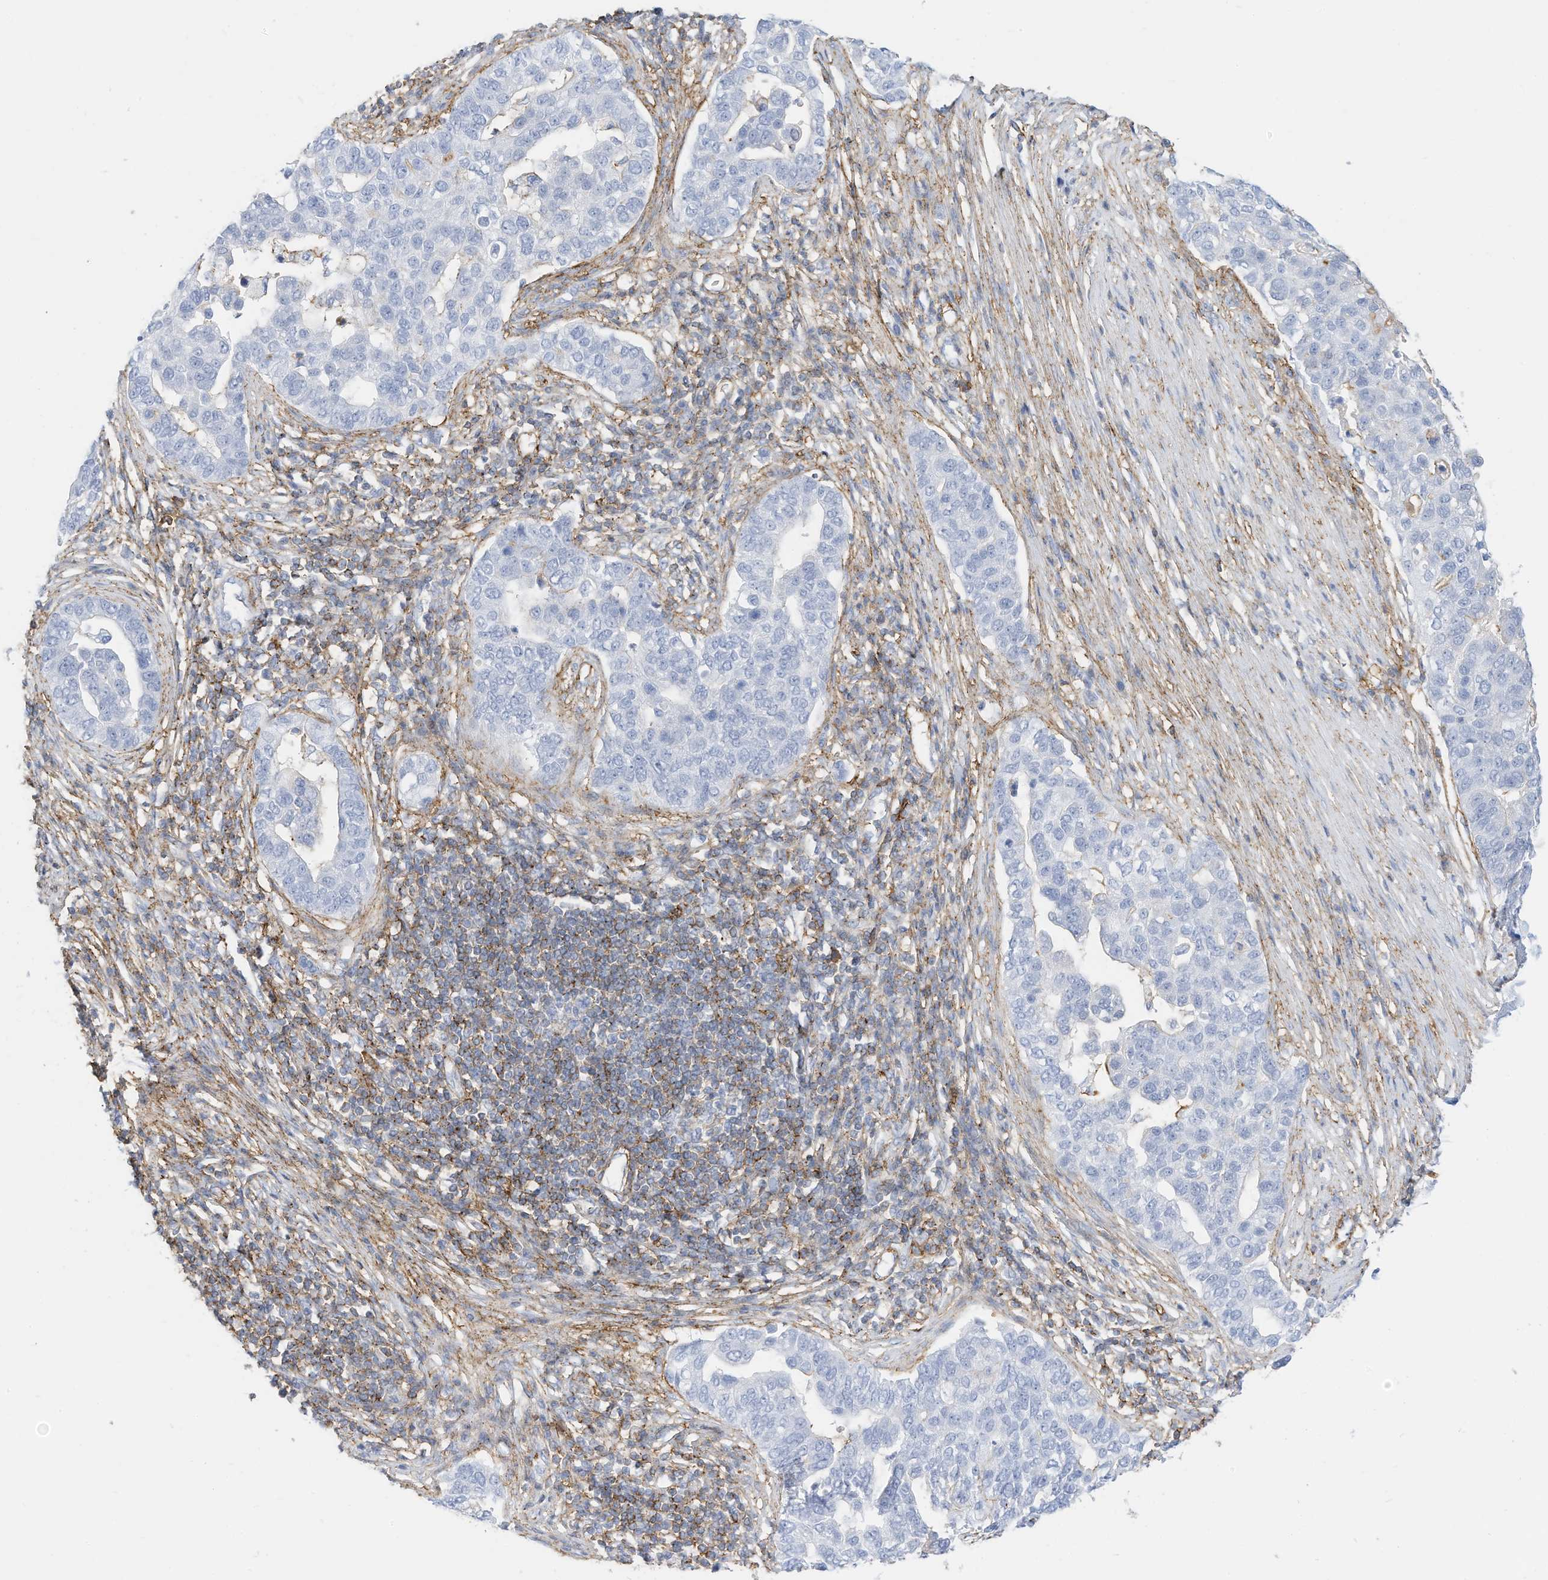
{"staining": {"intensity": "negative", "quantity": "none", "location": "none"}, "tissue": "pancreatic cancer", "cell_type": "Tumor cells", "image_type": "cancer", "snomed": [{"axis": "morphology", "description": "Adenocarcinoma, NOS"}, {"axis": "topography", "description": "Pancreas"}], "caption": "Human pancreatic cancer (adenocarcinoma) stained for a protein using IHC demonstrates no positivity in tumor cells.", "gene": "TXNDC9", "patient": {"sex": "female", "age": 61}}